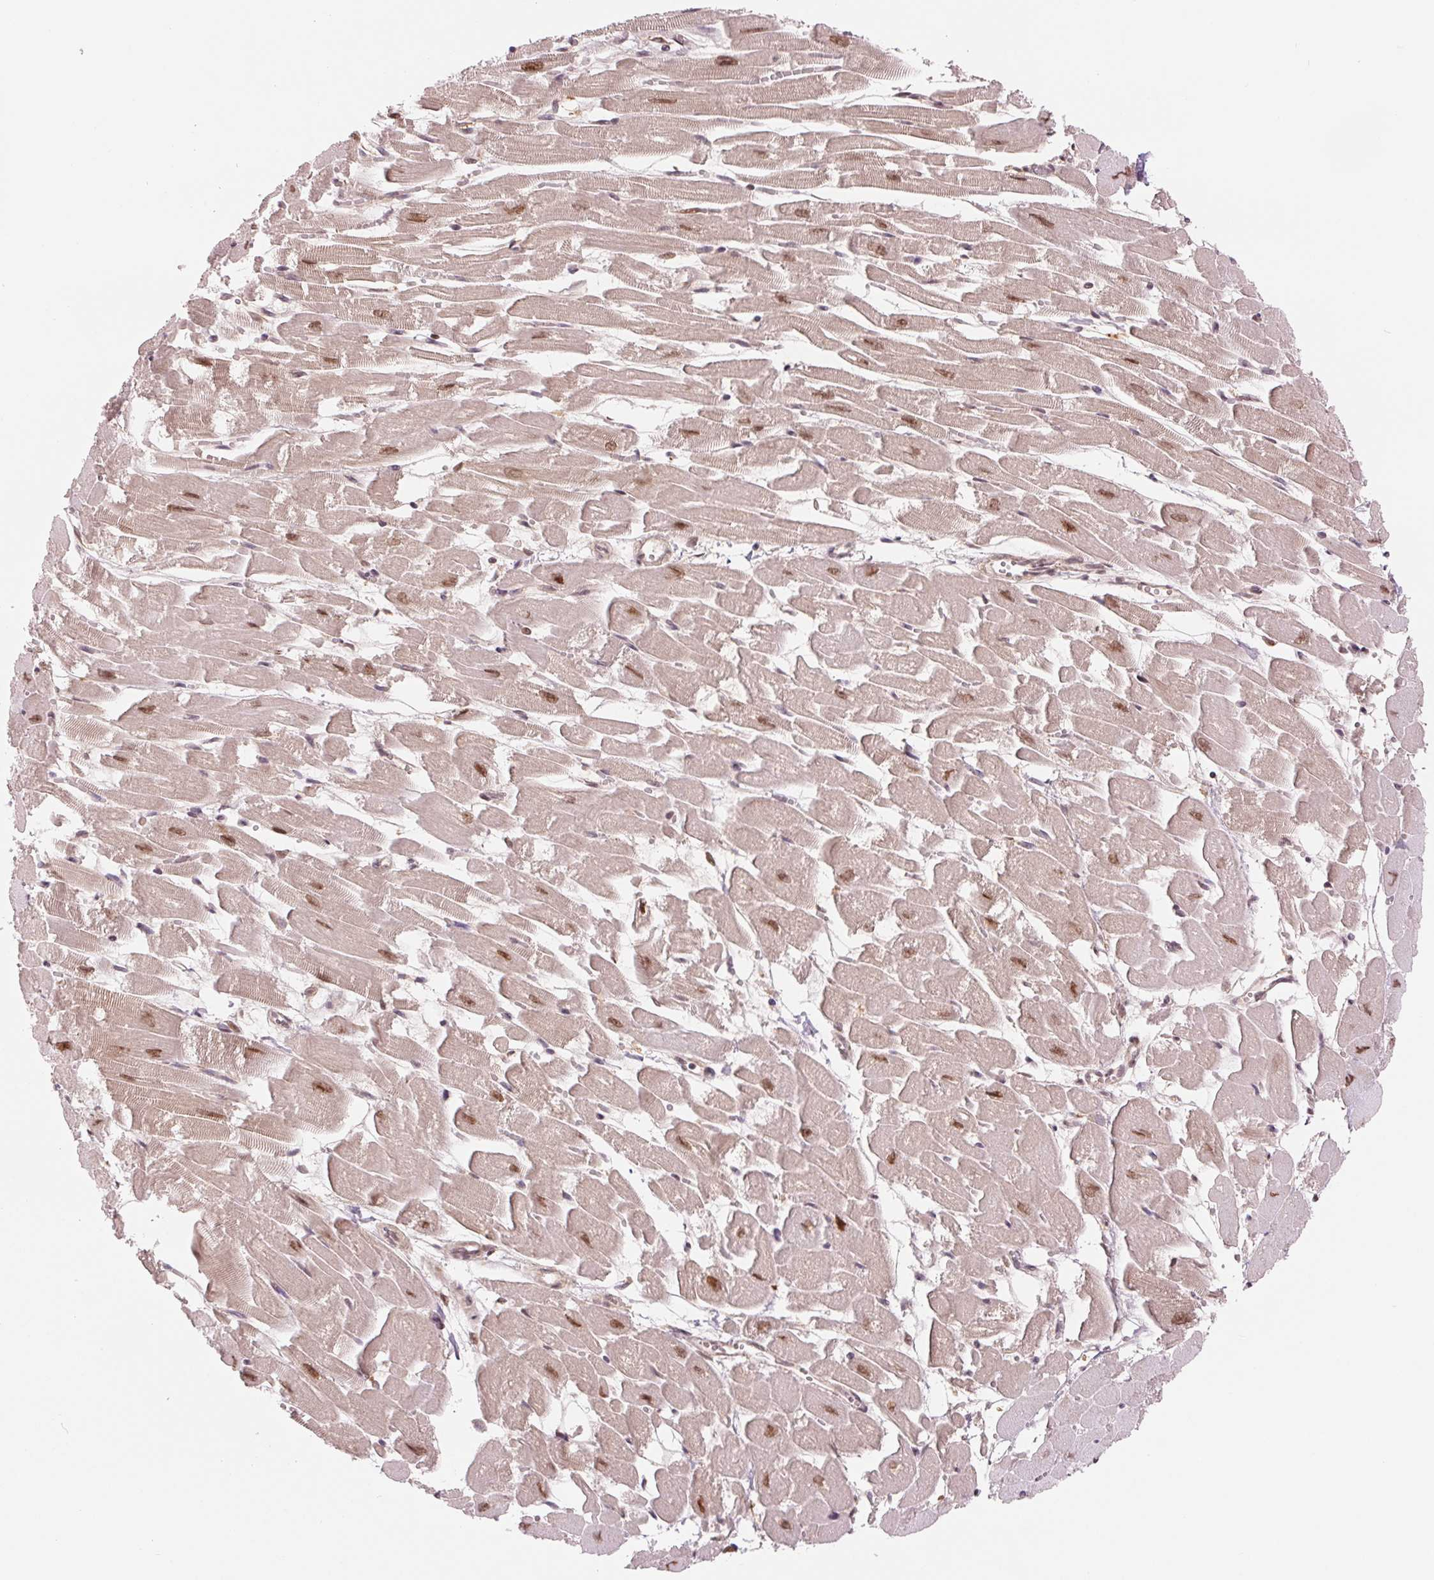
{"staining": {"intensity": "moderate", "quantity": ">75%", "location": "nuclear"}, "tissue": "heart muscle", "cell_type": "Cardiomyocytes", "image_type": "normal", "snomed": [{"axis": "morphology", "description": "Normal tissue, NOS"}, {"axis": "topography", "description": "Heart"}], "caption": "Immunohistochemical staining of benign human heart muscle reveals medium levels of moderate nuclear staining in about >75% of cardiomyocytes.", "gene": "ERI3", "patient": {"sex": "female", "age": 52}}